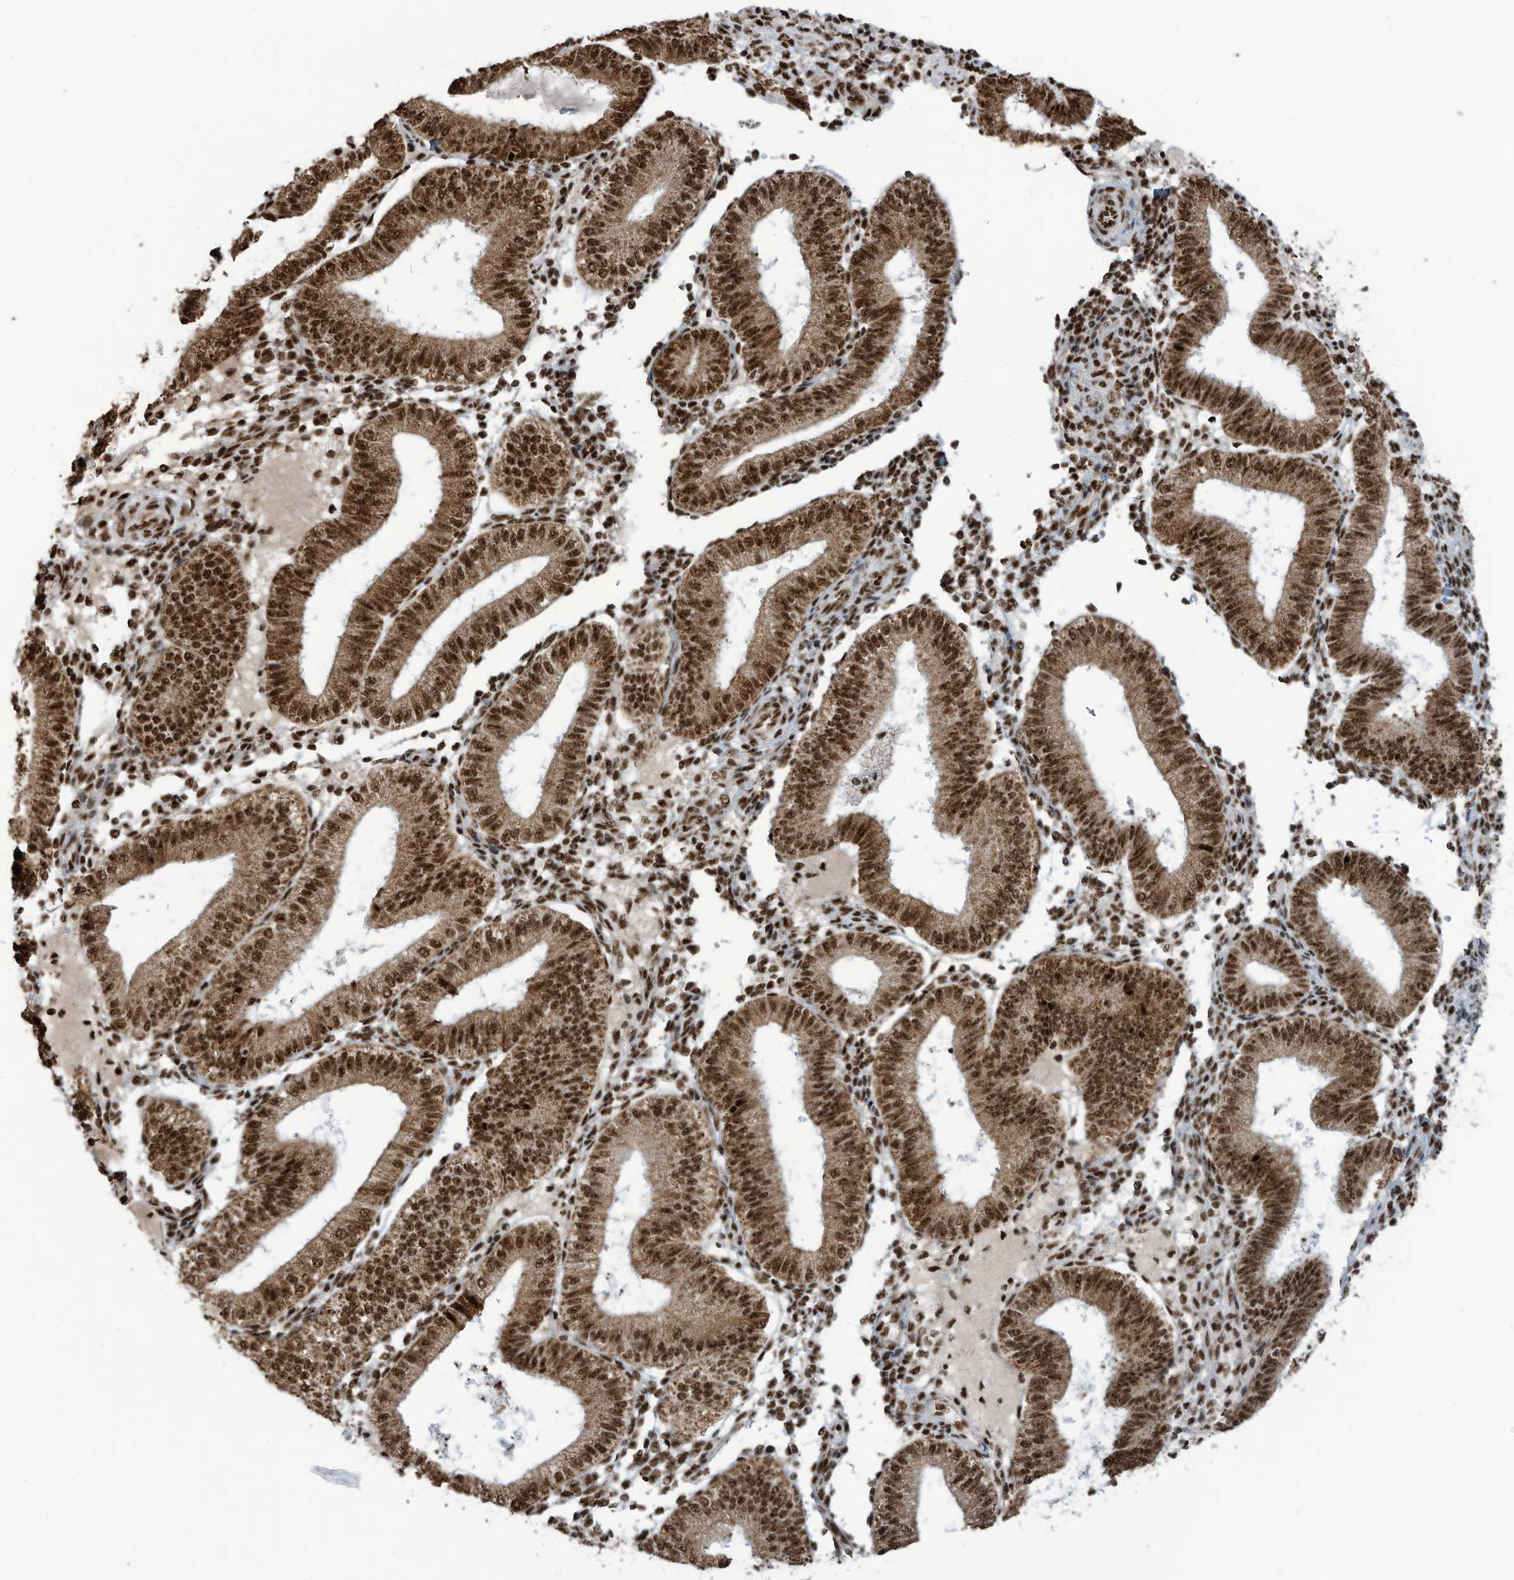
{"staining": {"intensity": "strong", "quantity": ">75%", "location": "nuclear"}, "tissue": "endometrium", "cell_type": "Cells in endometrial stroma", "image_type": "normal", "snomed": [{"axis": "morphology", "description": "Normal tissue, NOS"}, {"axis": "topography", "description": "Endometrium"}], "caption": "Normal endometrium was stained to show a protein in brown. There is high levels of strong nuclear expression in approximately >75% of cells in endometrial stroma. (DAB (3,3'-diaminobenzidine) = brown stain, brightfield microscopy at high magnification).", "gene": "LBH", "patient": {"sex": "female", "age": 39}}